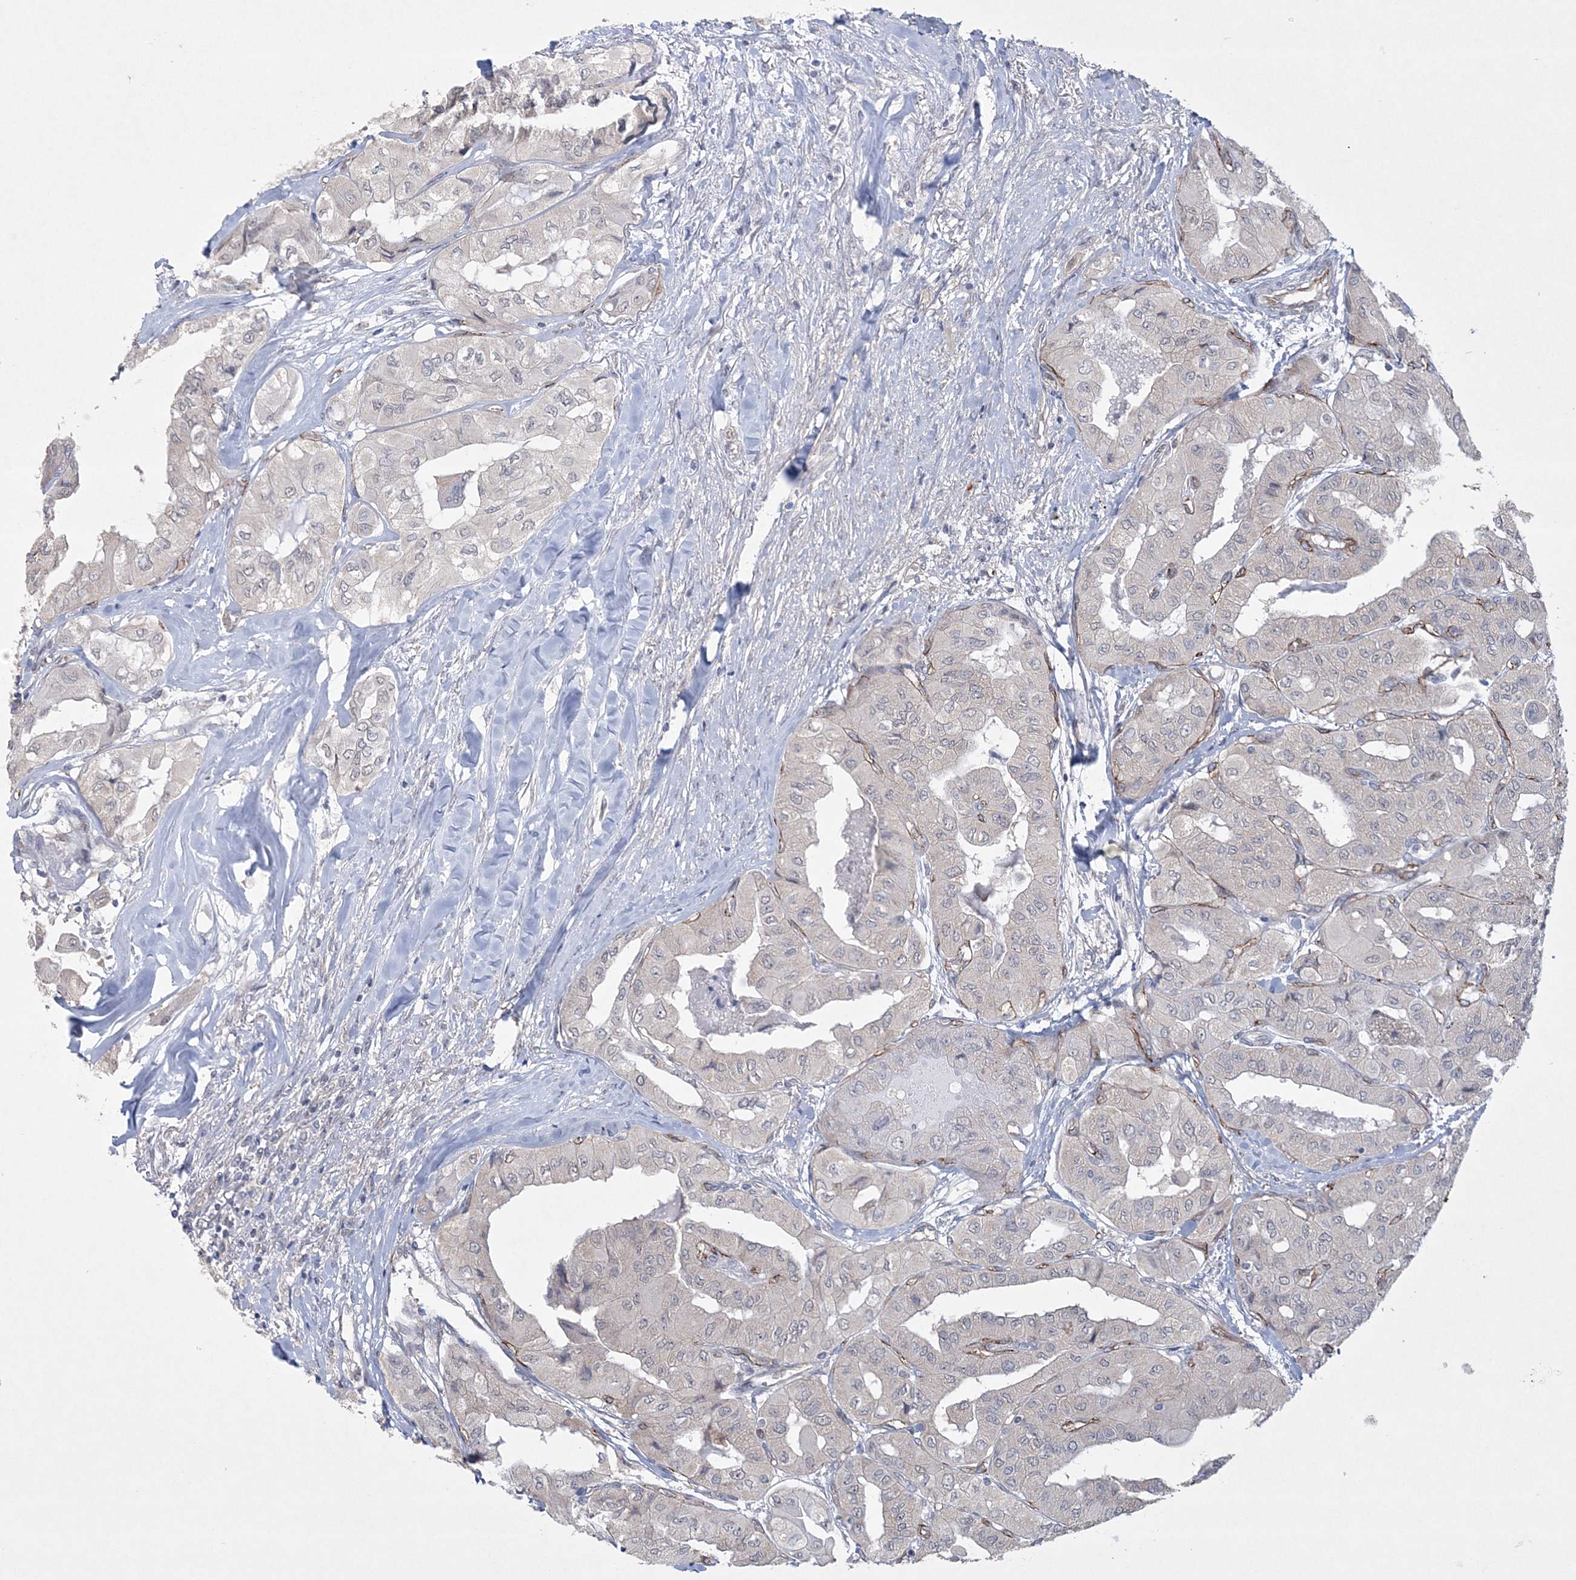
{"staining": {"intensity": "negative", "quantity": "none", "location": "none"}, "tissue": "thyroid cancer", "cell_type": "Tumor cells", "image_type": "cancer", "snomed": [{"axis": "morphology", "description": "Papillary adenocarcinoma, NOS"}, {"axis": "topography", "description": "Thyroid gland"}], "caption": "This is an immunohistochemistry (IHC) image of human thyroid papillary adenocarcinoma. There is no positivity in tumor cells.", "gene": "DPCD", "patient": {"sex": "female", "age": 59}}